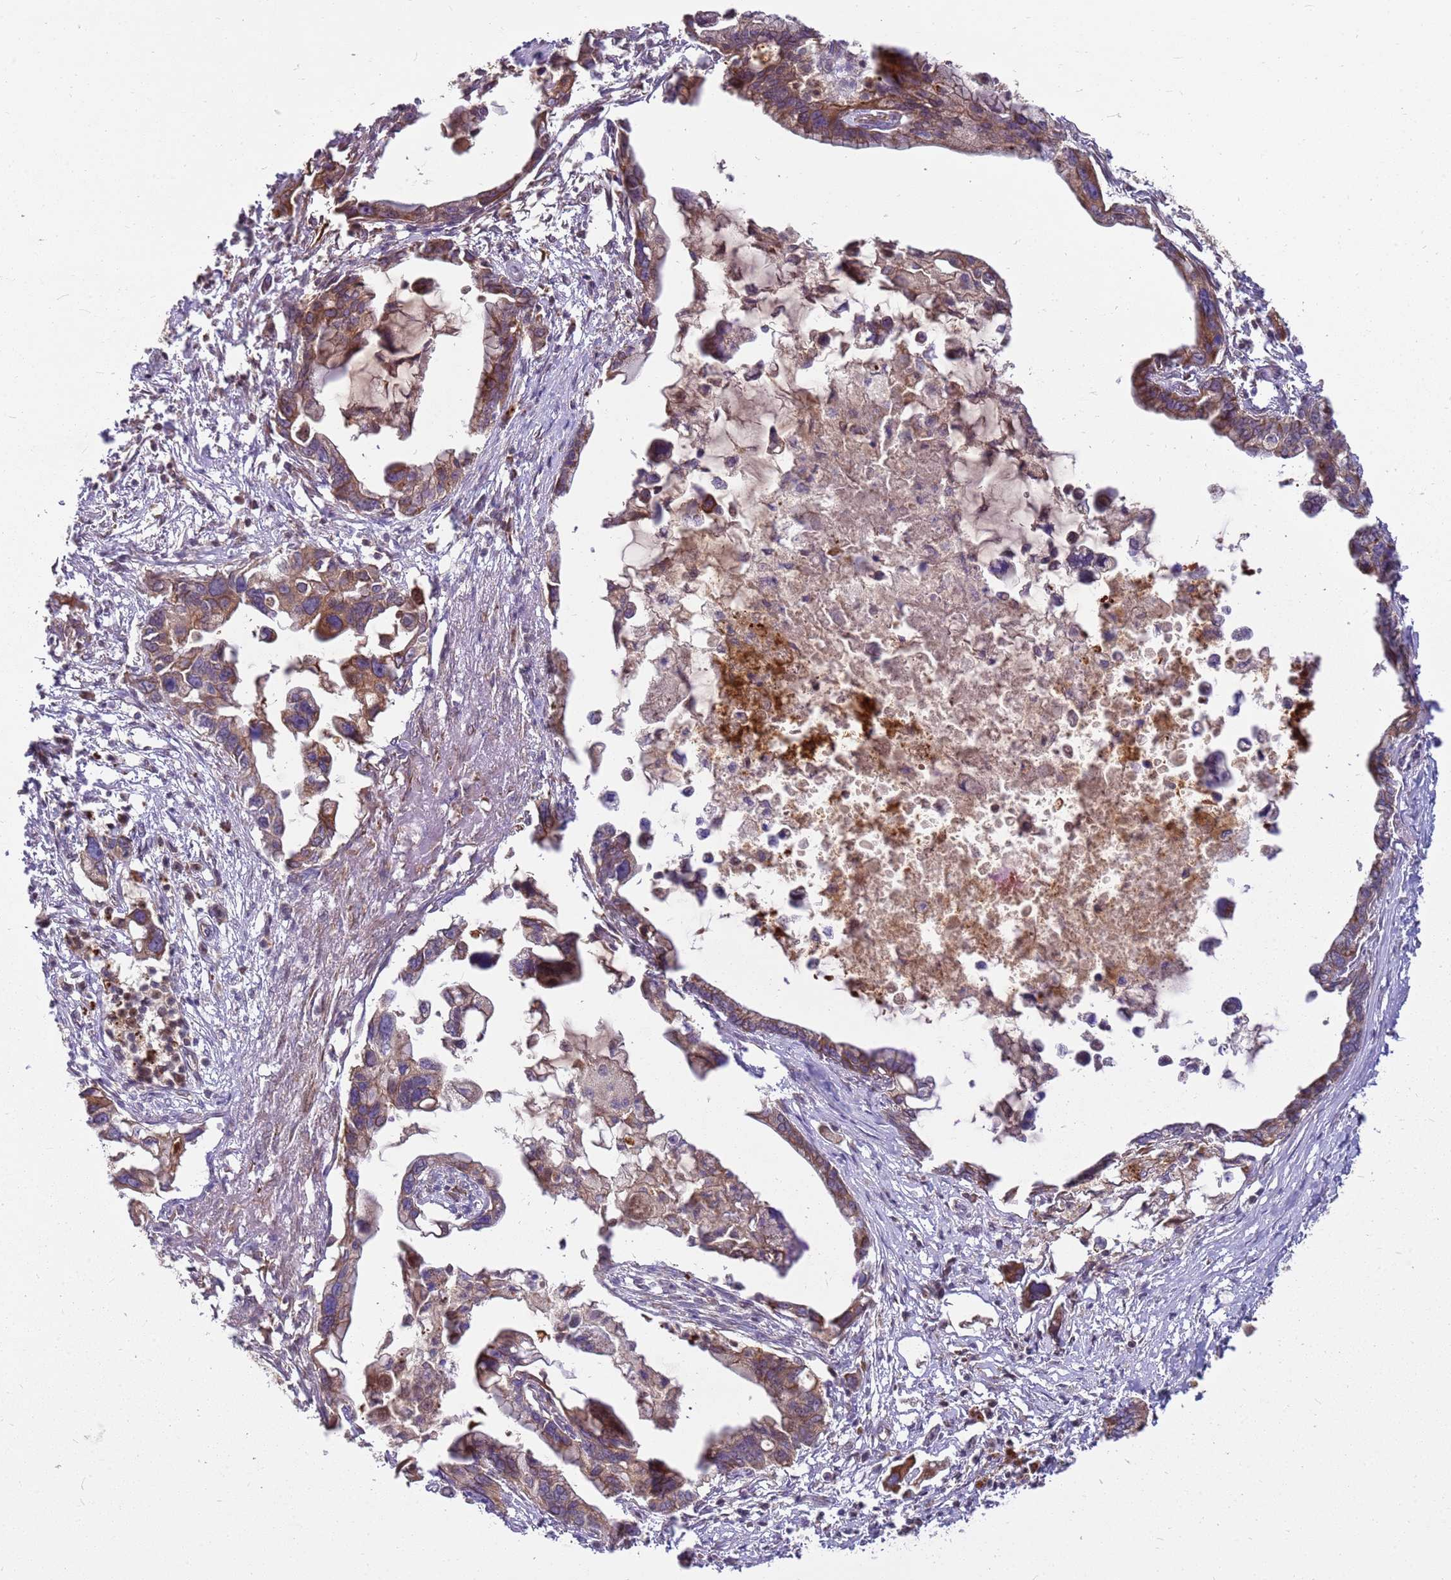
{"staining": {"intensity": "moderate", "quantity": ">75%", "location": "cytoplasmic/membranous"}, "tissue": "pancreatic cancer", "cell_type": "Tumor cells", "image_type": "cancer", "snomed": [{"axis": "morphology", "description": "Adenocarcinoma, NOS"}, {"axis": "topography", "description": "Pancreas"}], "caption": "Moderate cytoplasmic/membranous expression is seen in about >75% of tumor cells in pancreatic cancer (adenocarcinoma).", "gene": "CCDC159", "patient": {"sex": "female", "age": 83}}